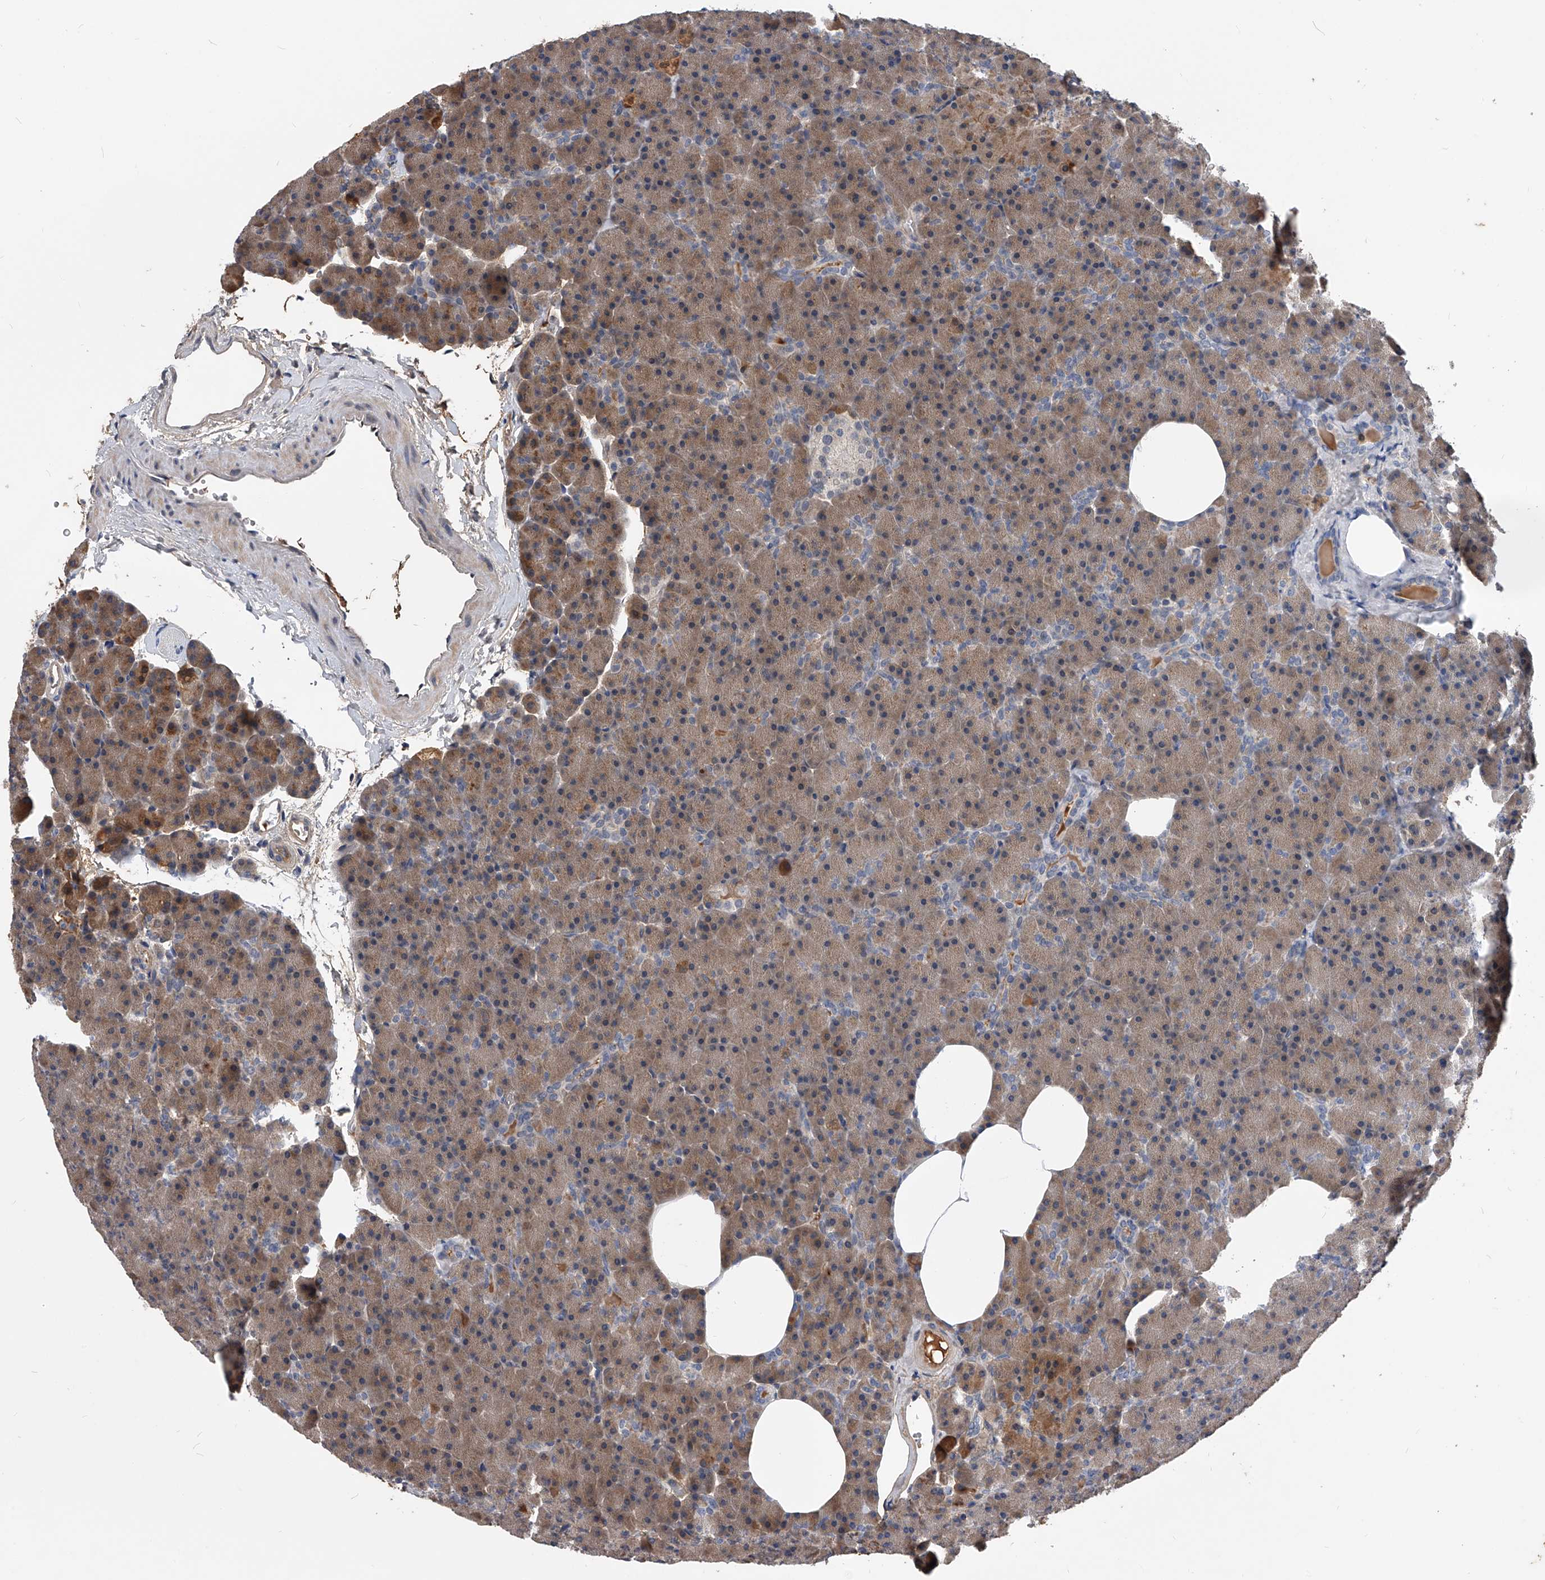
{"staining": {"intensity": "moderate", "quantity": ">75%", "location": "cytoplasmic/membranous"}, "tissue": "pancreas", "cell_type": "Exocrine glandular cells", "image_type": "normal", "snomed": [{"axis": "morphology", "description": "Normal tissue, NOS"}, {"axis": "morphology", "description": "Carcinoid, malignant, NOS"}, {"axis": "topography", "description": "Pancreas"}], "caption": "Immunohistochemistry (IHC) histopathology image of benign pancreas: pancreas stained using IHC demonstrates medium levels of moderate protein expression localized specifically in the cytoplasmic/membranous of exocrine glandular cells, appearing as a cytoplasmic/membranous brown color.", "gene": "ZNF25", "patient": {"sex": "female", "age": 35}}